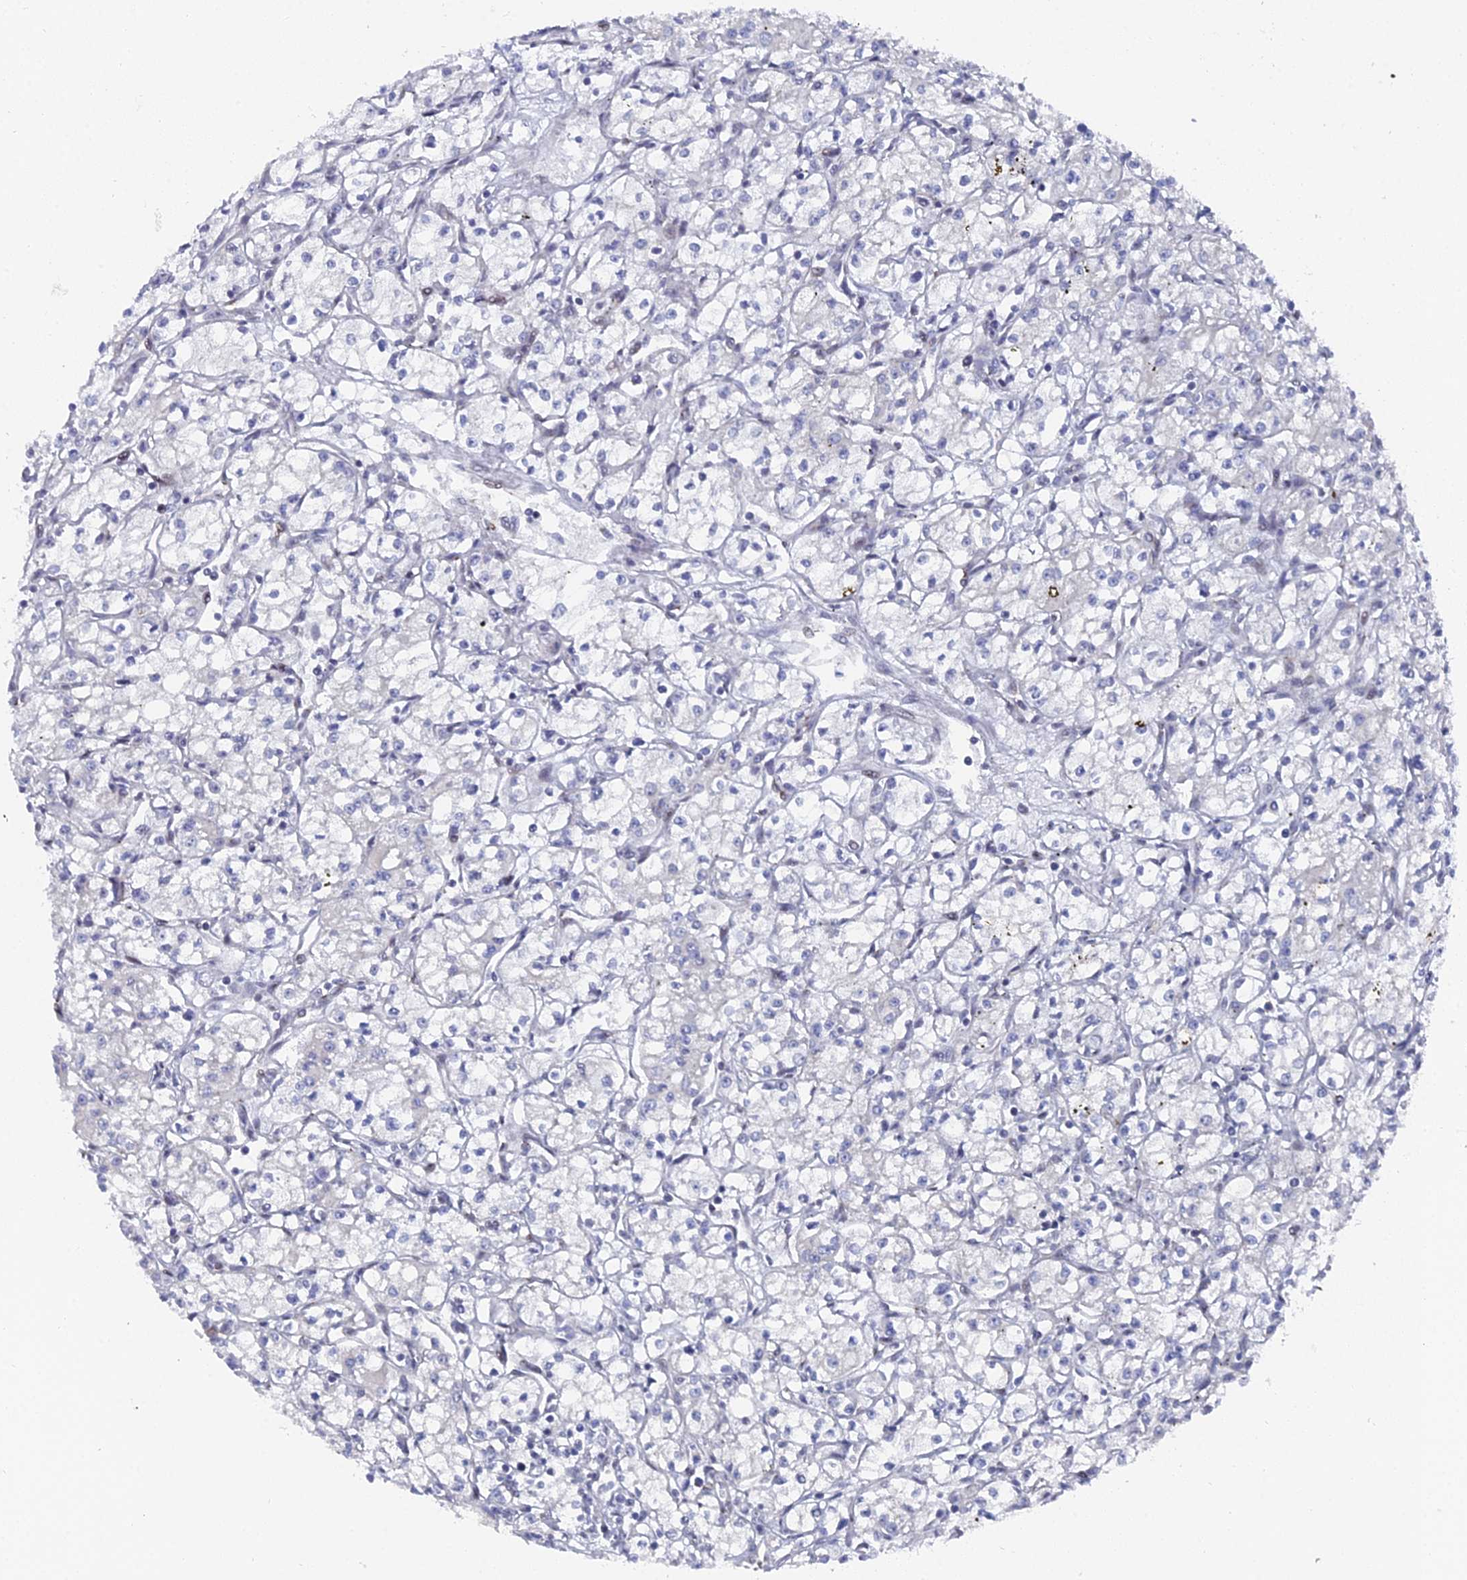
{"staining": {"intensity": "negative", "quantity": "none", "location": "none"}, "tissue": "renal cancer", "cell_type": "Tumor cells", "image_type": "cancer", "snomed": [{"axis": "morphology", "description": "Adenocarcinoma, NOS"}, {"axis": "topography", "description": "Kidney"}], "caption": "Immunohistochemistry (IHC) of renal adenocarcinoma exhibits no positivity in tumor cells.", "gene": "FHIP2A", "patient": {"sex": "male", "age": 59}}